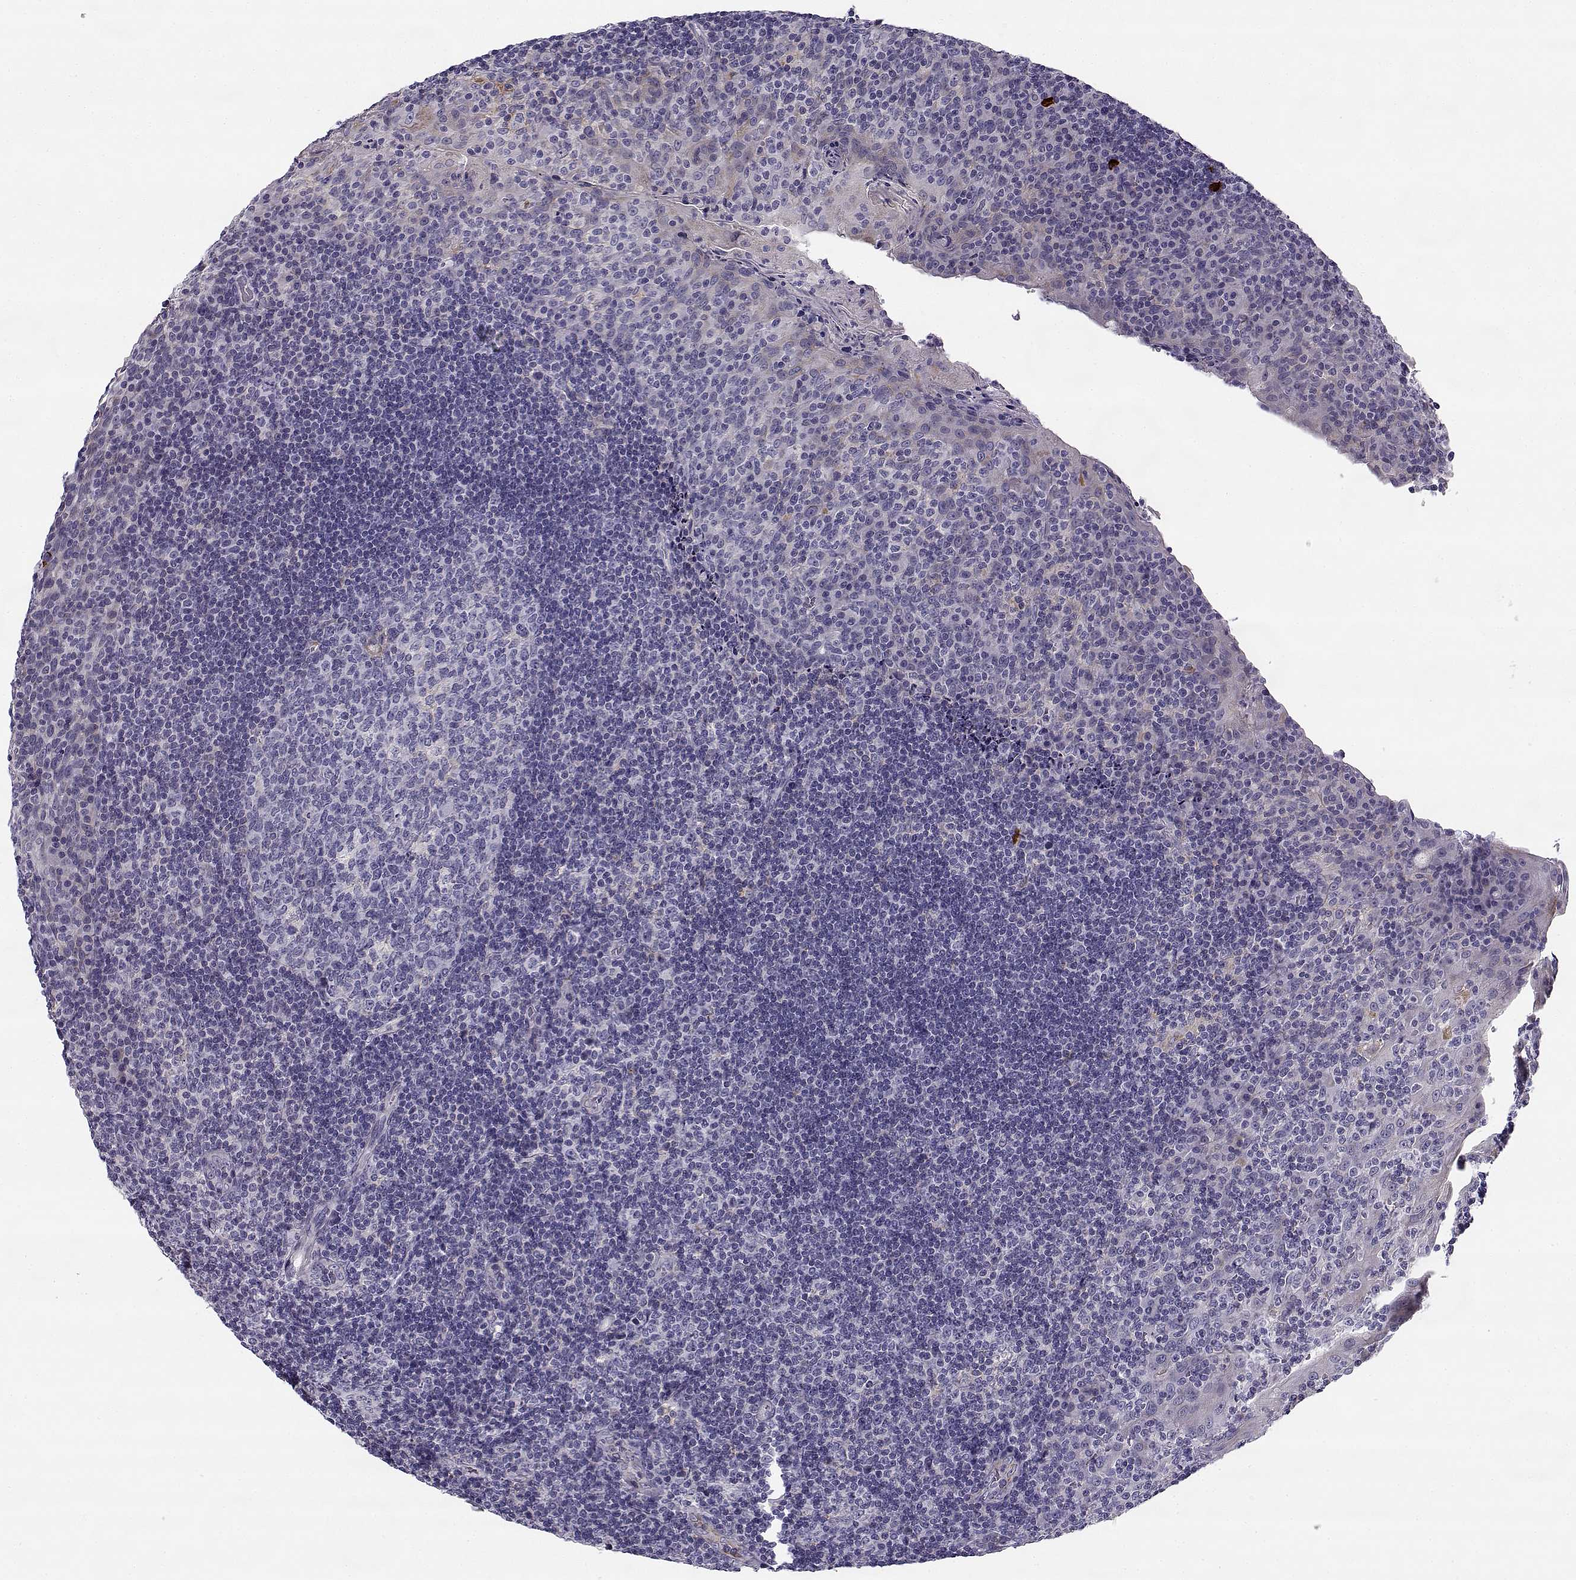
{"staining": {"intensity": "negative", "quantity": "none", "location": "none"}, "tissue": "tonsil", "cell_type": "Germinal center cells", "image_type": "normal", "snomed": [{"axis": "morphology", "description": "Normal tissue, NOS"}, {"axis": "topography", "description": "Tonsil"}], "caption": "IHC histopathology image of unremarkable human tonsil stained for a protein (brown), which shows no staining in germinal center cells.", "gene": "CREB3L3", "patient": {"sex": "male", "age": 17}}